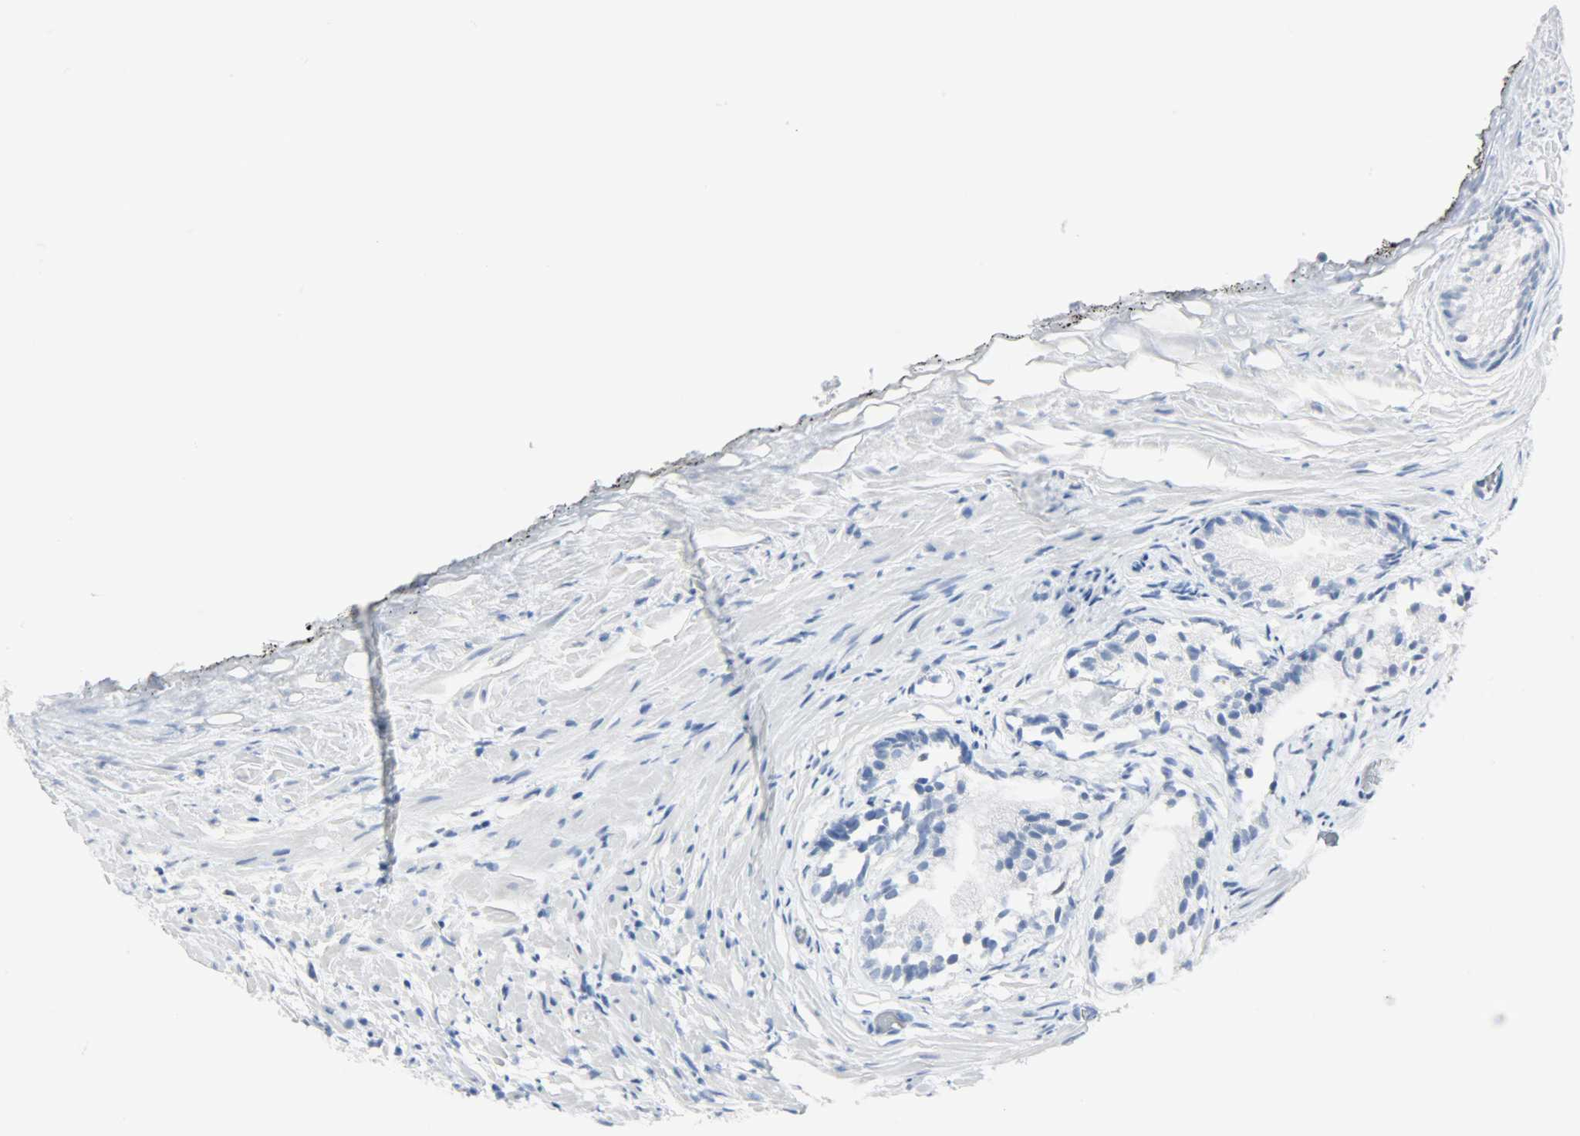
{"staining": {"intensity": "negative", "quantity": "none", "location": "none"}, "tissue": "prostate", "cell_type": "Glandular cells", "image_type": "normal", "snomed": [{"axis": "morphology", "description": "Normal tissue, NOS"}, {"axis": "topography", "description": "Prostate"}], "caption": "Immunohistochemistry (IHC) micrograph of unremarkable prostate stained for a protein (brown), which displays no positivity in glandular cells.", "gene": "HELLS", "patient": {"sex": "male", "age": 76}}